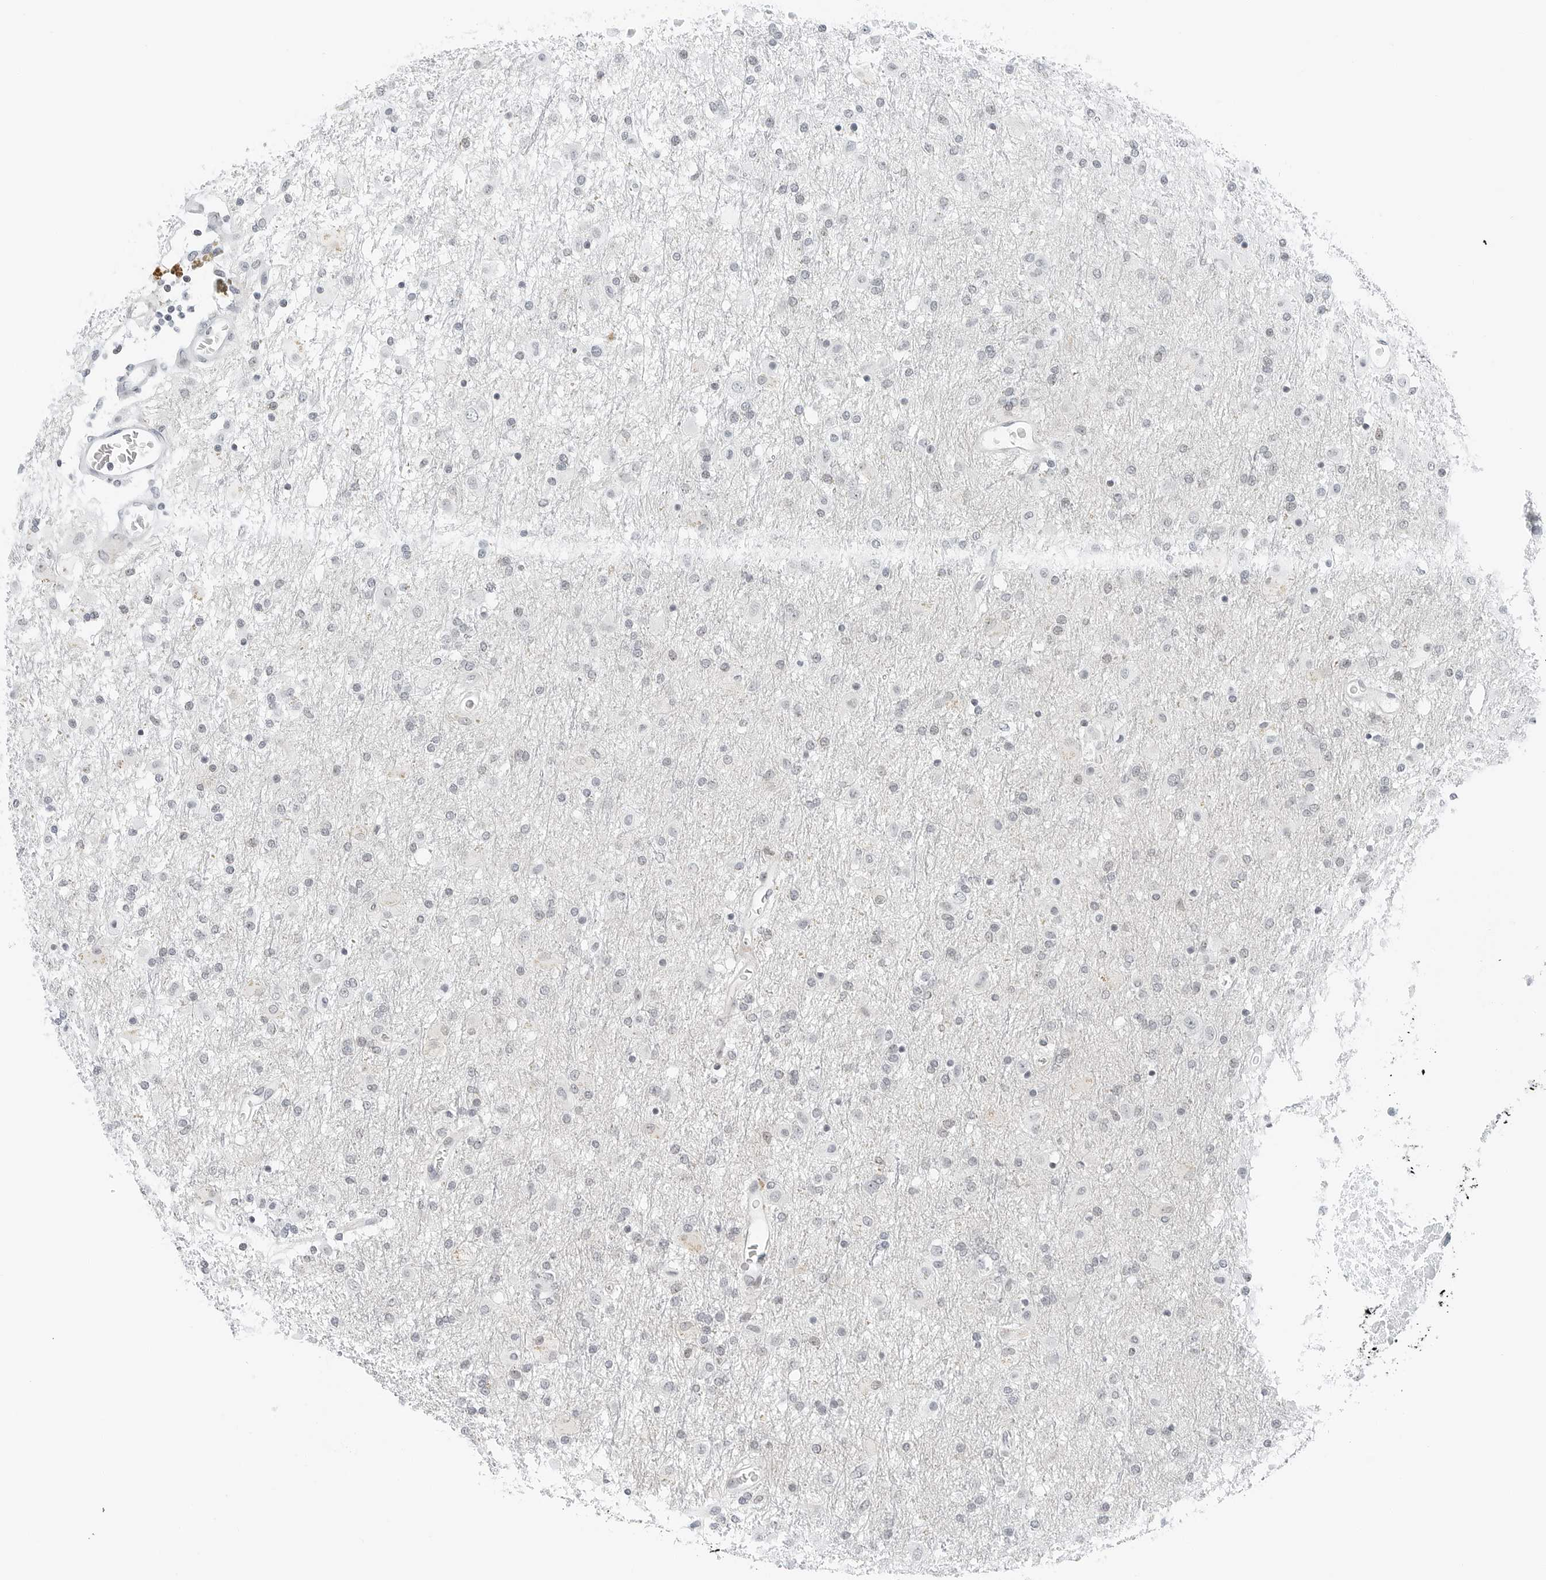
{"staining": {"intensity": "negative", "quantity": "none", "location": "none"}, "tissue": "glioma", "cell_type": "Tumor cells", "image_type": "cancer", "snomed": [{"axis": "morphology", "description": "Glioma, malignant, Low grade"}, {"axis": "topography", "description": "Brain"}], "caption": "Image shows no significant protein expression in tumor cells of glioma.", "gene": "NTMT2", "patient": {"sex": "male", "age": 65}}